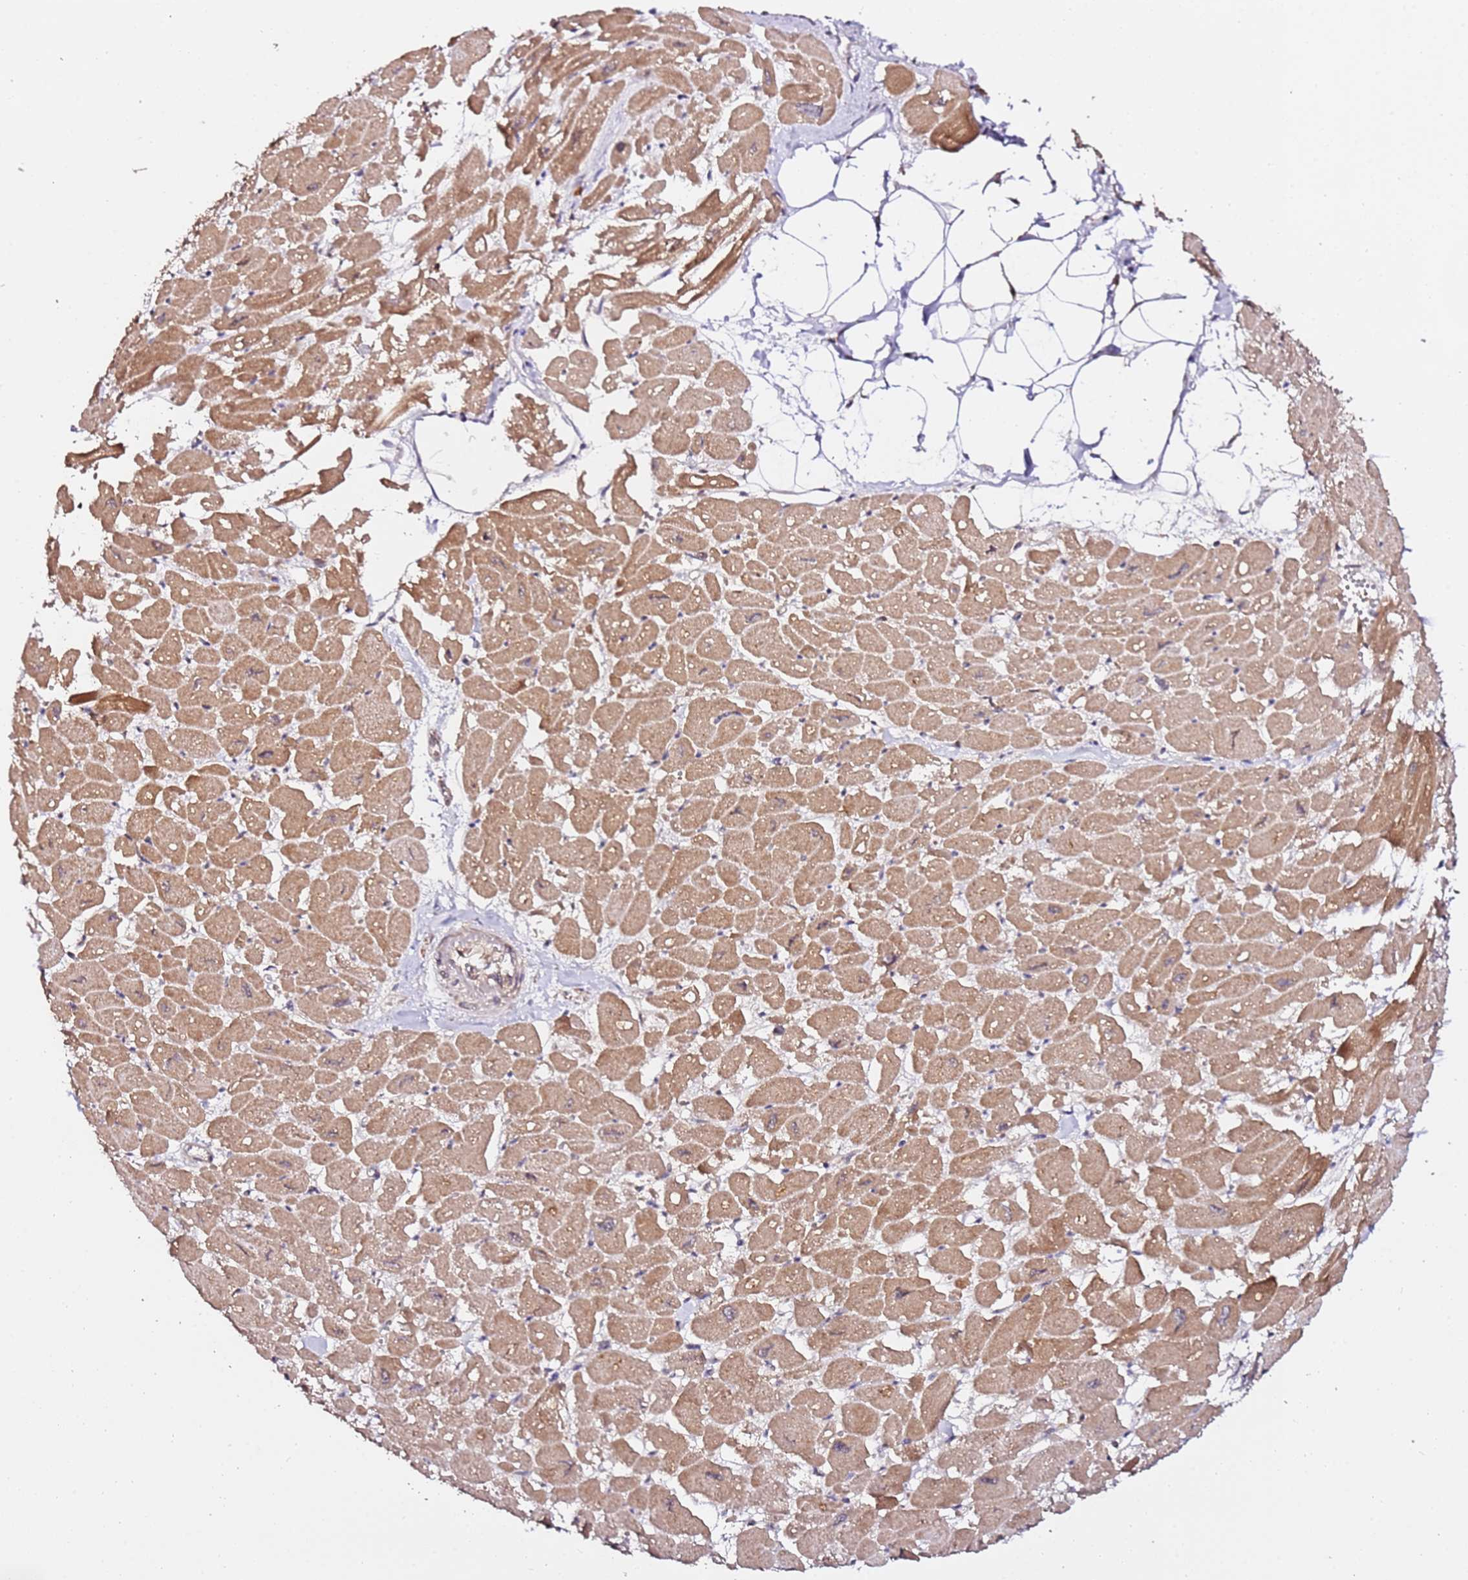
{"staining": {"intensity": "moderate", "quantity": ">75%", "location": "cytoplasmic/membranous"}, "tissue": "heart muscle", "cell_type": "Cardiomyocytes", "image_type": "normal", "snomed": [{"axis": "morphology", "description": "Normal tissue, NOS"}, {"axis": "topography", "description": "Heart"}], "caption": "This is a histology image of IHC staining of benign heart muscle, which shows moderate positivity in the cytoplasmic/membranous of cardiomyocytes.", "gene": "OR5V1", "patient": {"sex": "male", "age": 54}}